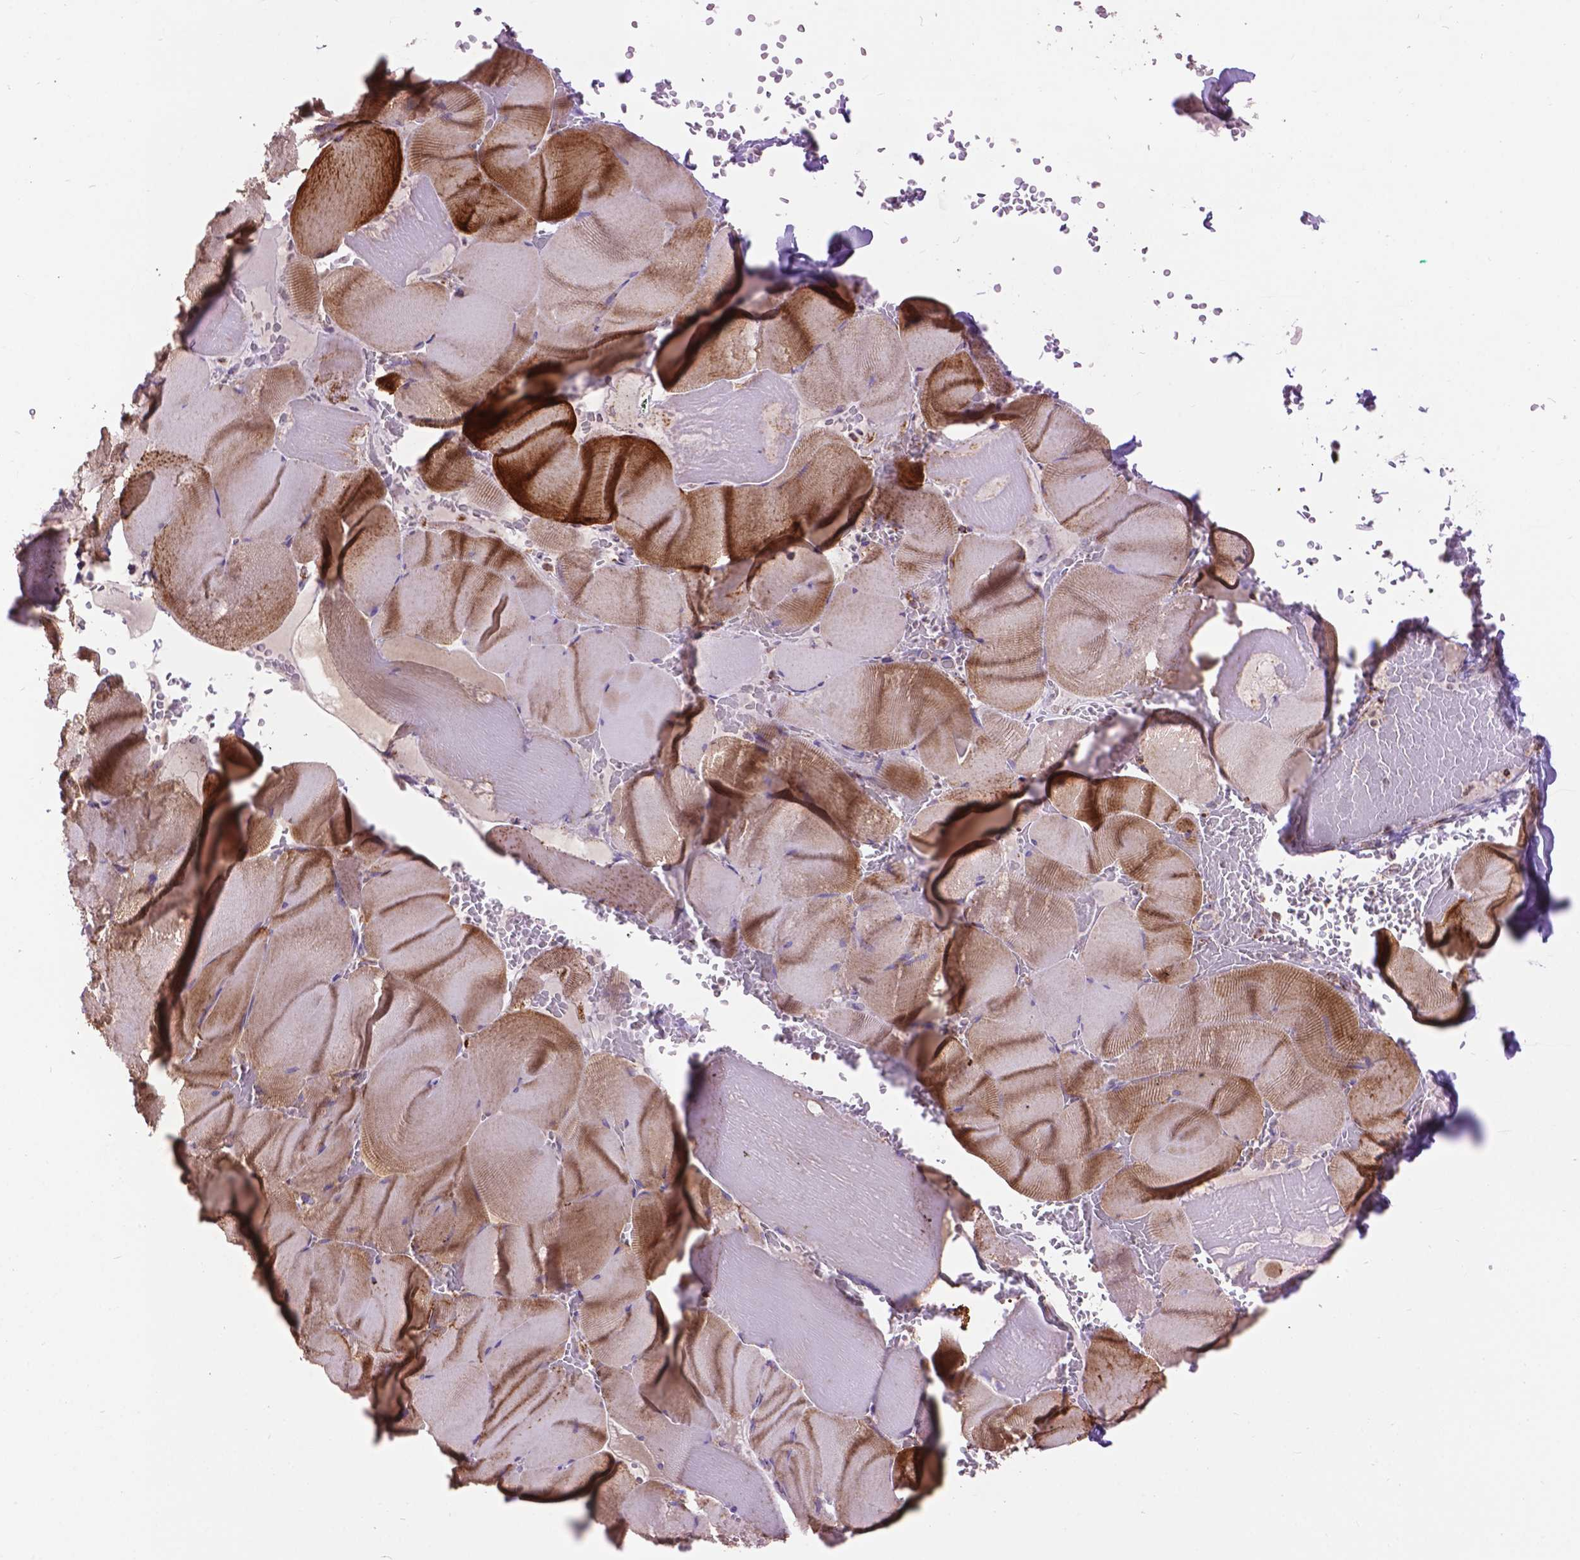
{"staining": {"intensity": "moderate", "quantity": "25%-75%", "location": "cytoplasmic/membranous"}, "tissue": "skeletal muscle", "cell_type": "Myocytes", "image_type": "normal", "snomed": [{"axis": "morphology", "description": "Normal tissue, NOS"}, {"axis": "topography", "description": "Skeletal muscle"}], "caption": "Immunohistochemical staining of normal human skeletal muscle reveals medium levels of moderate cytoplasmic/membranous positivity in about 25%-75% of myocytes.", "gene": "PYCR3", "patient": {"sex": "male", "age": 56}}